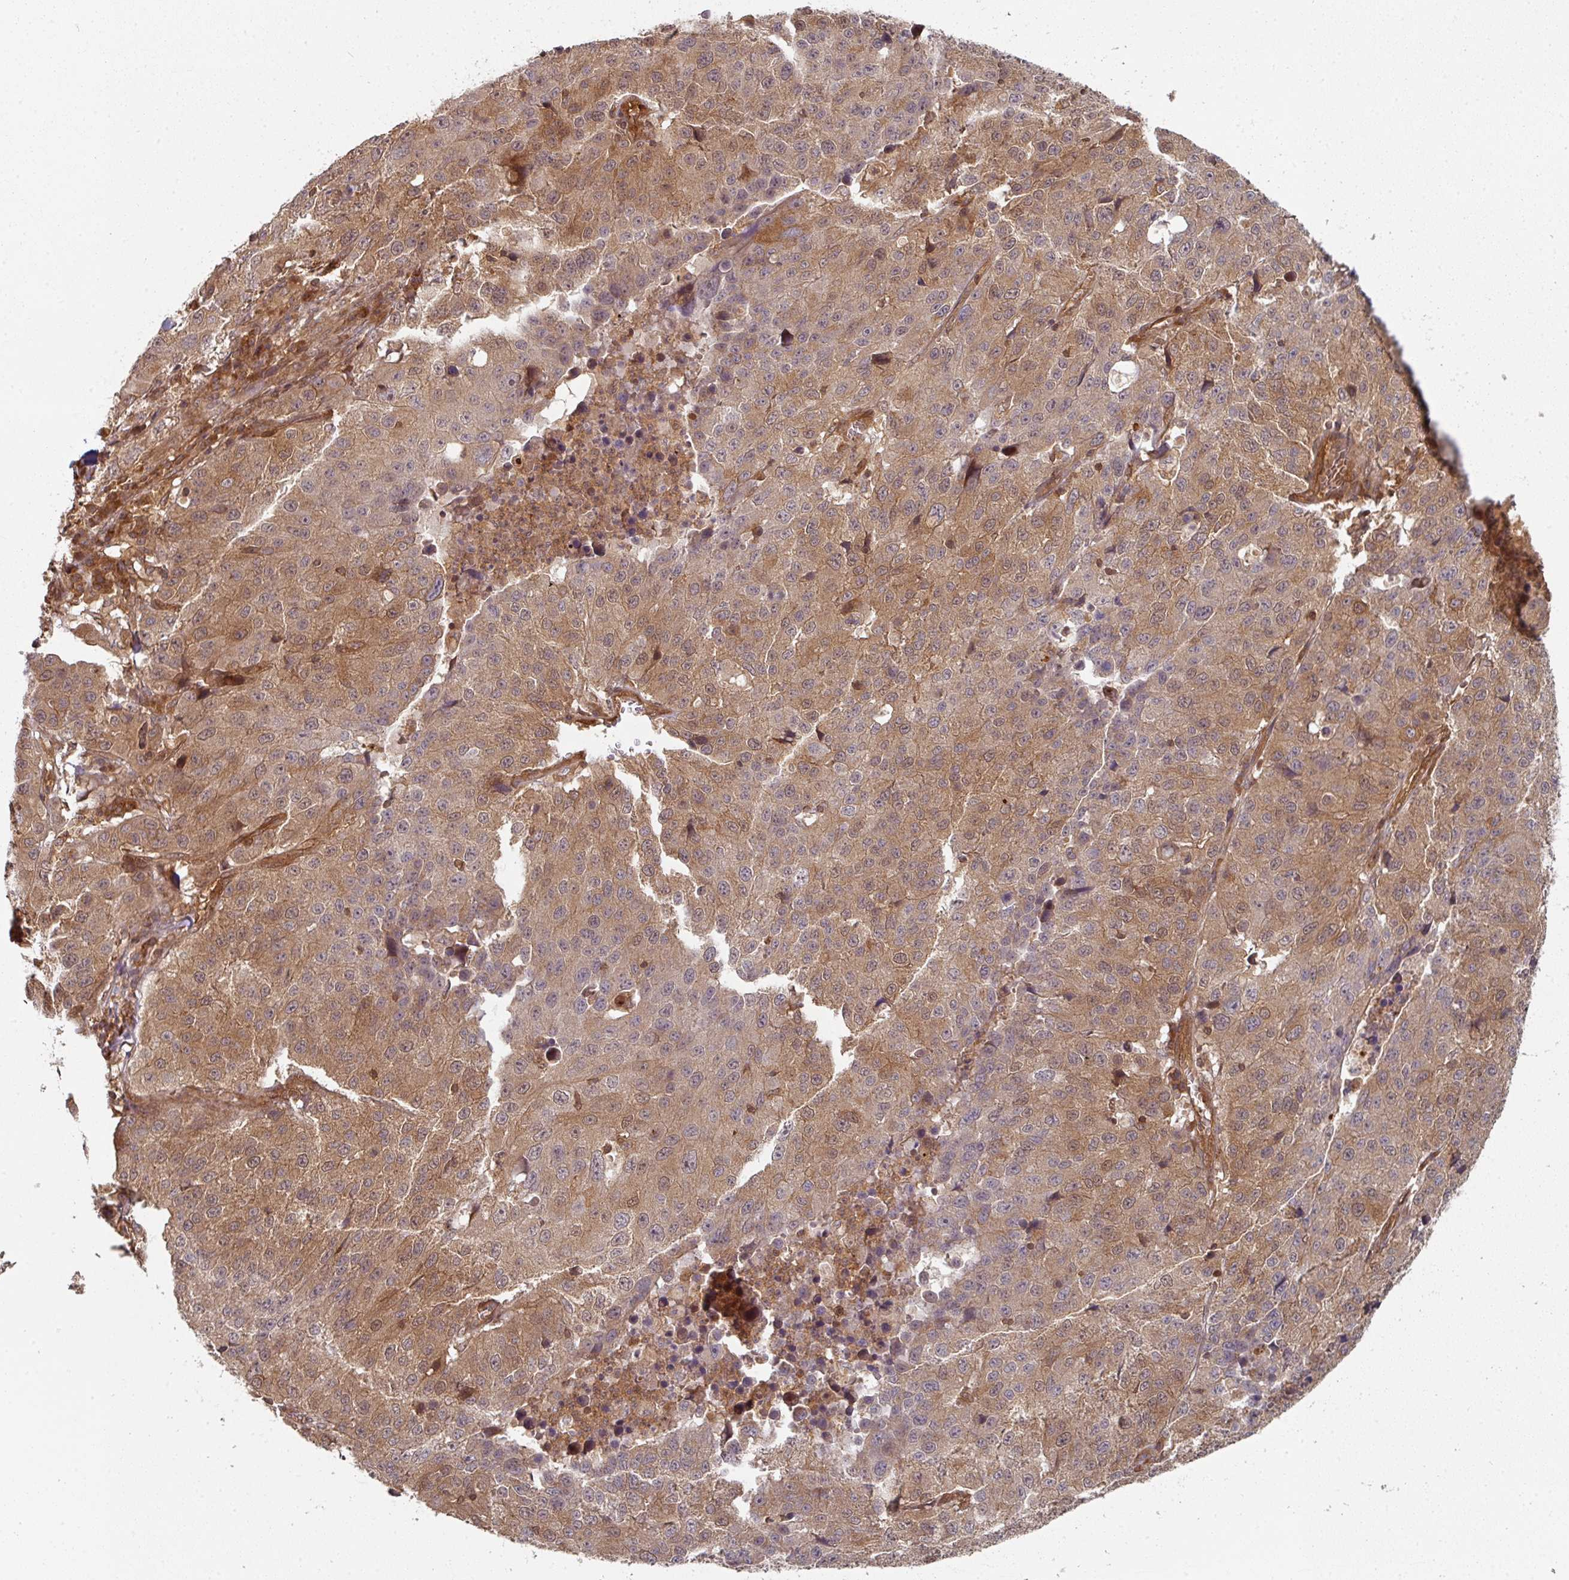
{"staining": {"intensity": "moderate", "quantity": ">75%", "location": "cytoplasmic/membranous"}, "tissue": "stomach cancer", "cell_type": "Tumor cells", "image_type": "cancer", "snomed": [{"axis": "morphology", "description": "Adenocarcinoma, NOS"}, {"axis": "topography", "description": "Stomach"}], "caption": "Immunohistochemistry staining of stomach cancer (adenocarcinoma), which displays medium levels of moderate cytoplasmic/membranous staining in approximately >75% of tumor cells indicating moderate cytoplasmic/membranous protein expression. The staining was performed using DAB (brown) for protein detection and nuclei were counterstained in hematoxylin (blue).", "gene": "EIF4EBP2", "patient": {"sex": "male", "age": 71}}